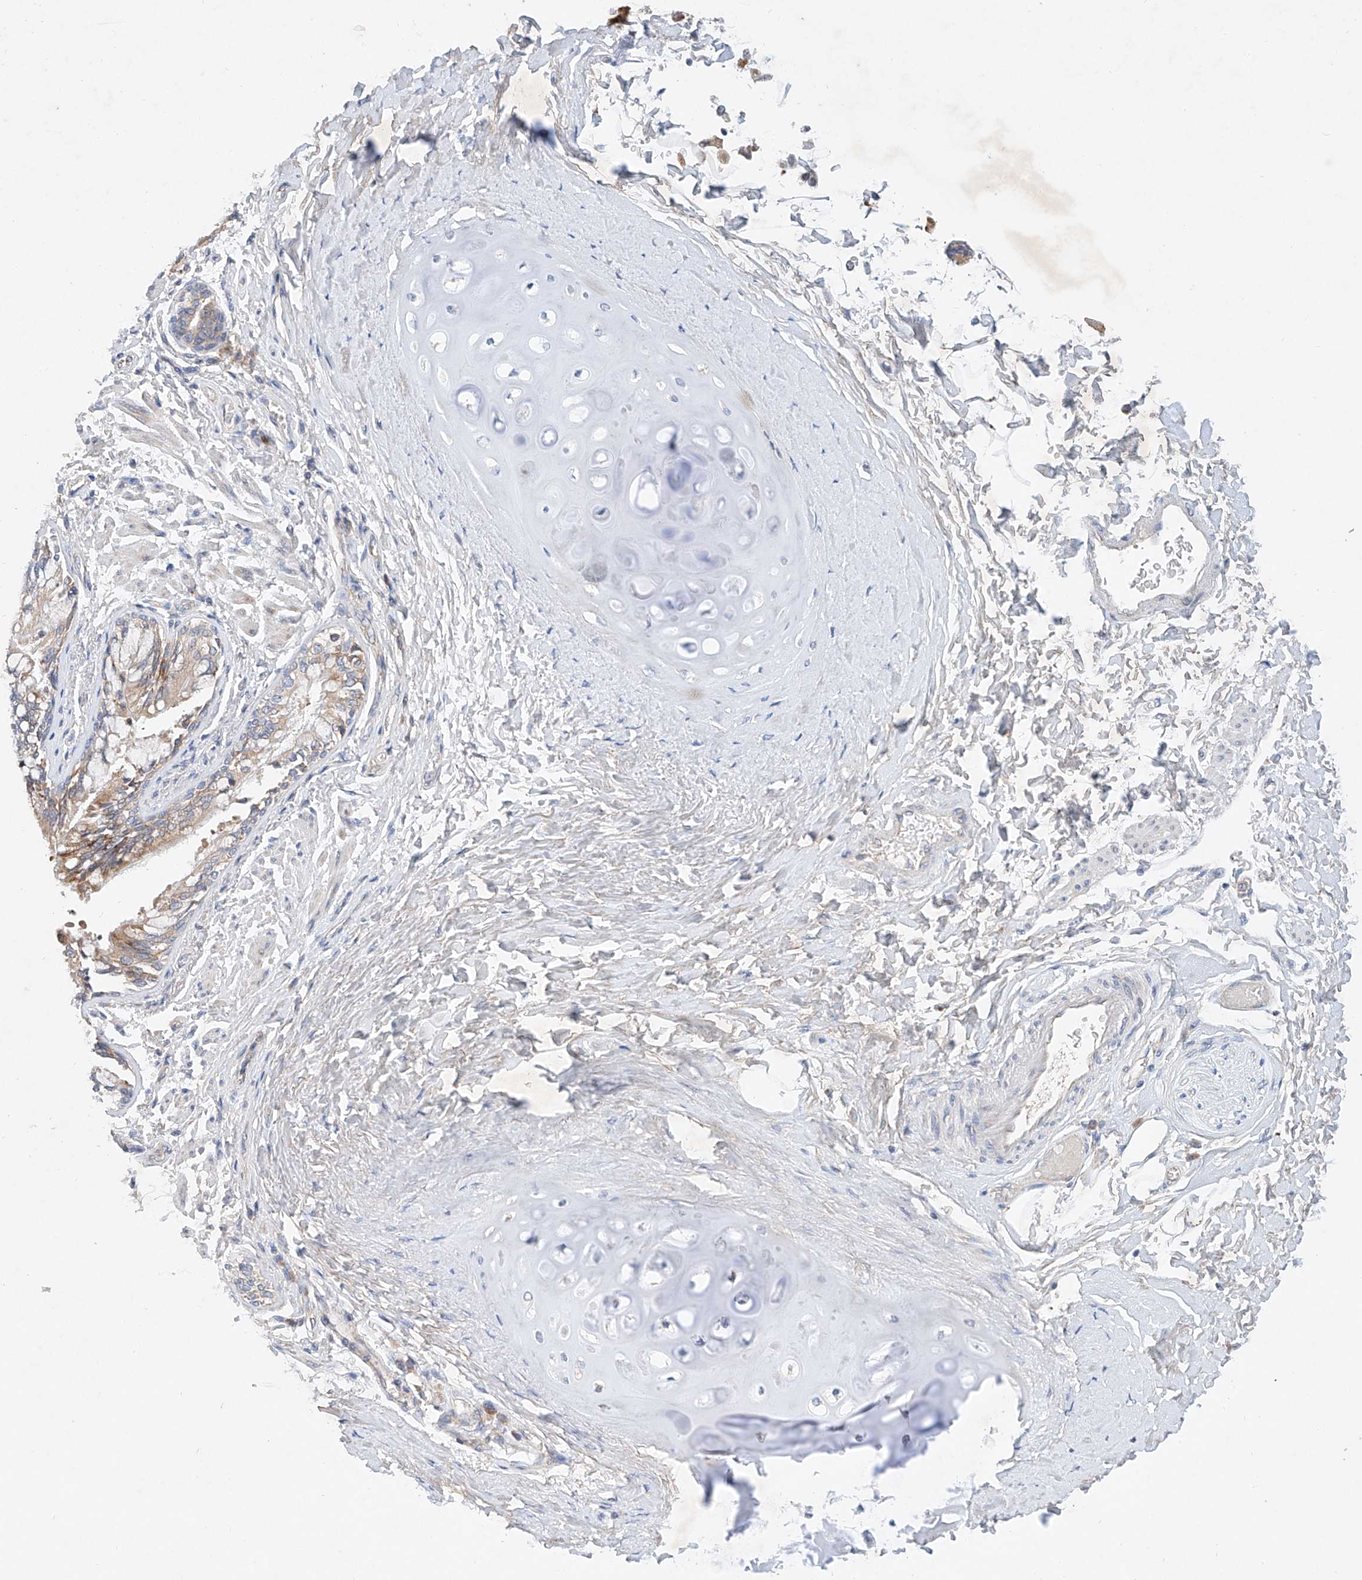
{"staining": {"intensity": "moderate", "quantity": ">75%", "location": "cytoplasmic/membranous"}, "tissue": "bronchus", "cell_type": "Respiratory epithelial cells", "image_type": "normal", "snomed": [{"axis": "morphology", "description": "Normal tissue, NOS"}, {"axis": "morphology", "description": "Inflammation, NOS"}, {"axis": "topography", "description": "Lung"}], "caption": "The immunohistochemical stain labels moderate cytoplasmic/membranous staining in respiratory epithelial cells of benign bronchus.", "gene": "FASTK", "patient": {"sex": "female", "age": 46}}